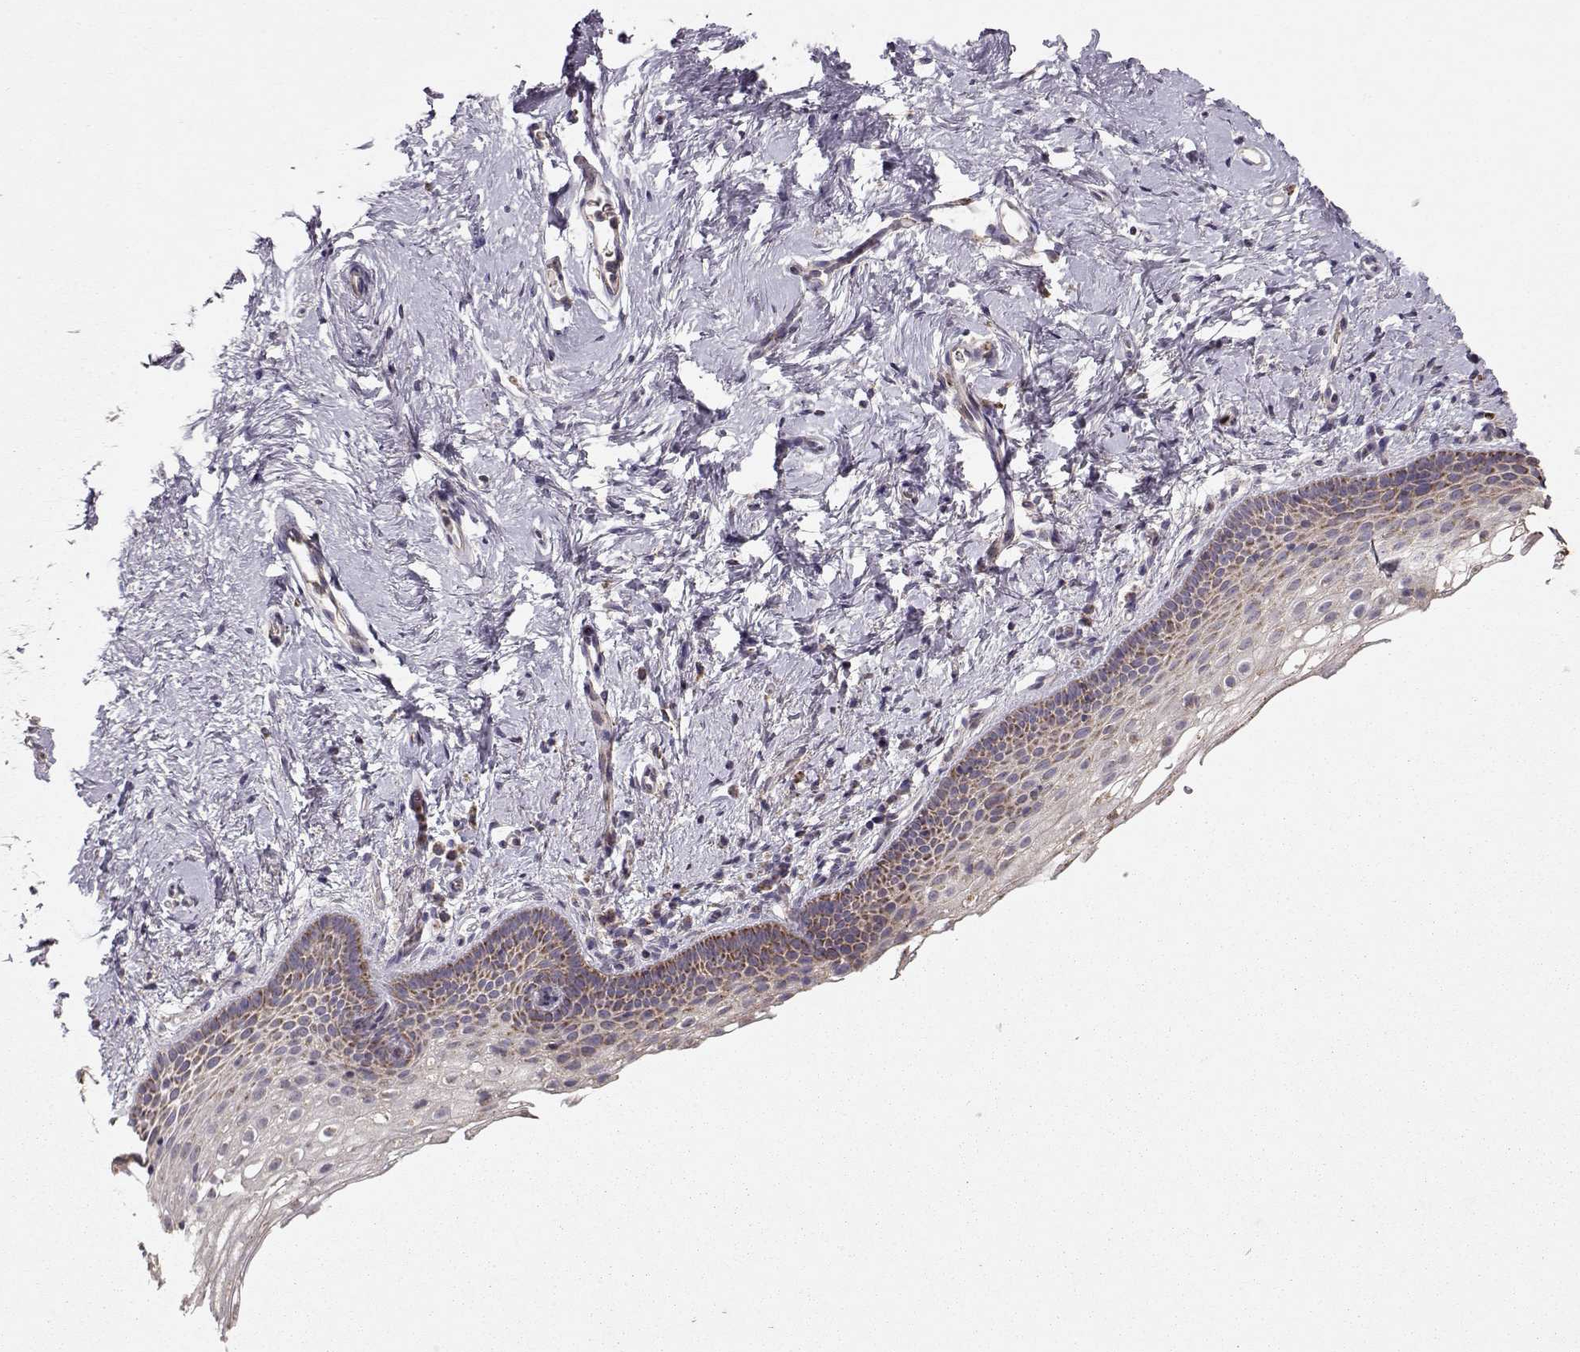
{"staining": {"intensity": "strong", "quantity": "<25%", "location": "cytoplasmic/membranous"}, "tissue": "vagina", "cell_type": "Squamous epithelial cells", "image_type": "normal", "snomed": [{"axis": "morphology", "description": "Normal tissue, NOS"}, {"axis": "topography", "description": "Vagina"}], "caption": "Brown immunohistochemical staining in unremarkable vagina displays strong cytoplasmic/membranous staining in about <25% of squamous epithelial cells.", "gene": "CMTM3", "patient": {"sex": "female", "age": 61}}